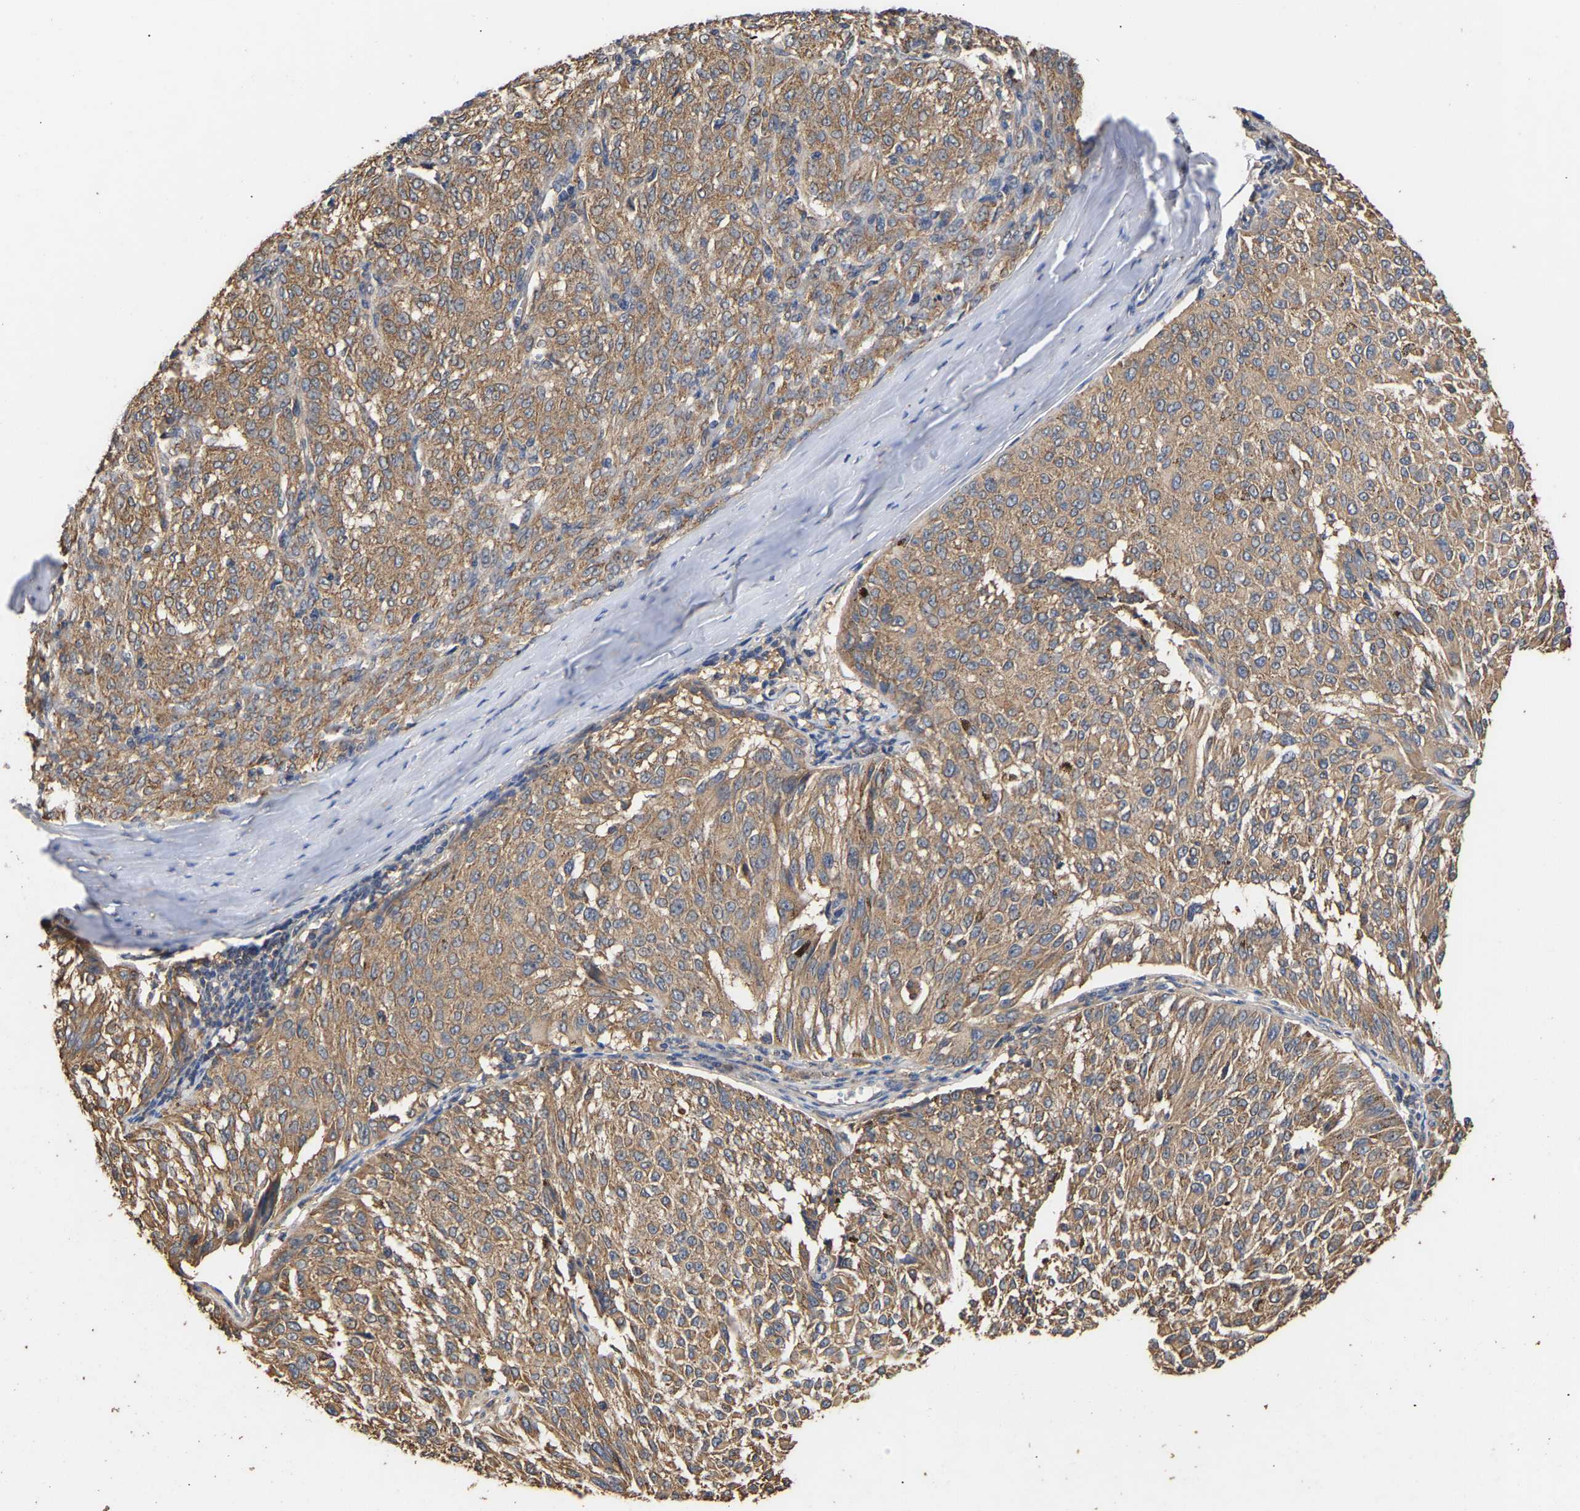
{"staining": {"intensity": "moderate", "quantity": ">75%", "location": "cytoplasmic/membranous"}, "tissue": "melanoma", "cell_type": "Tumor cells", "image_type": "cancer", "snomed": [{"axis": "morphology", "description": "Malignant melanoma, NOS"}, {"axis": "topography", "description": "Skin"}], "caption": "Tumor cells display moderate cytoplasmic/membranous expression in approximately >75% of cells in malignant melanoma.", "gene": "ZNF26", "patient": {"sex": "female", "age": 72}}